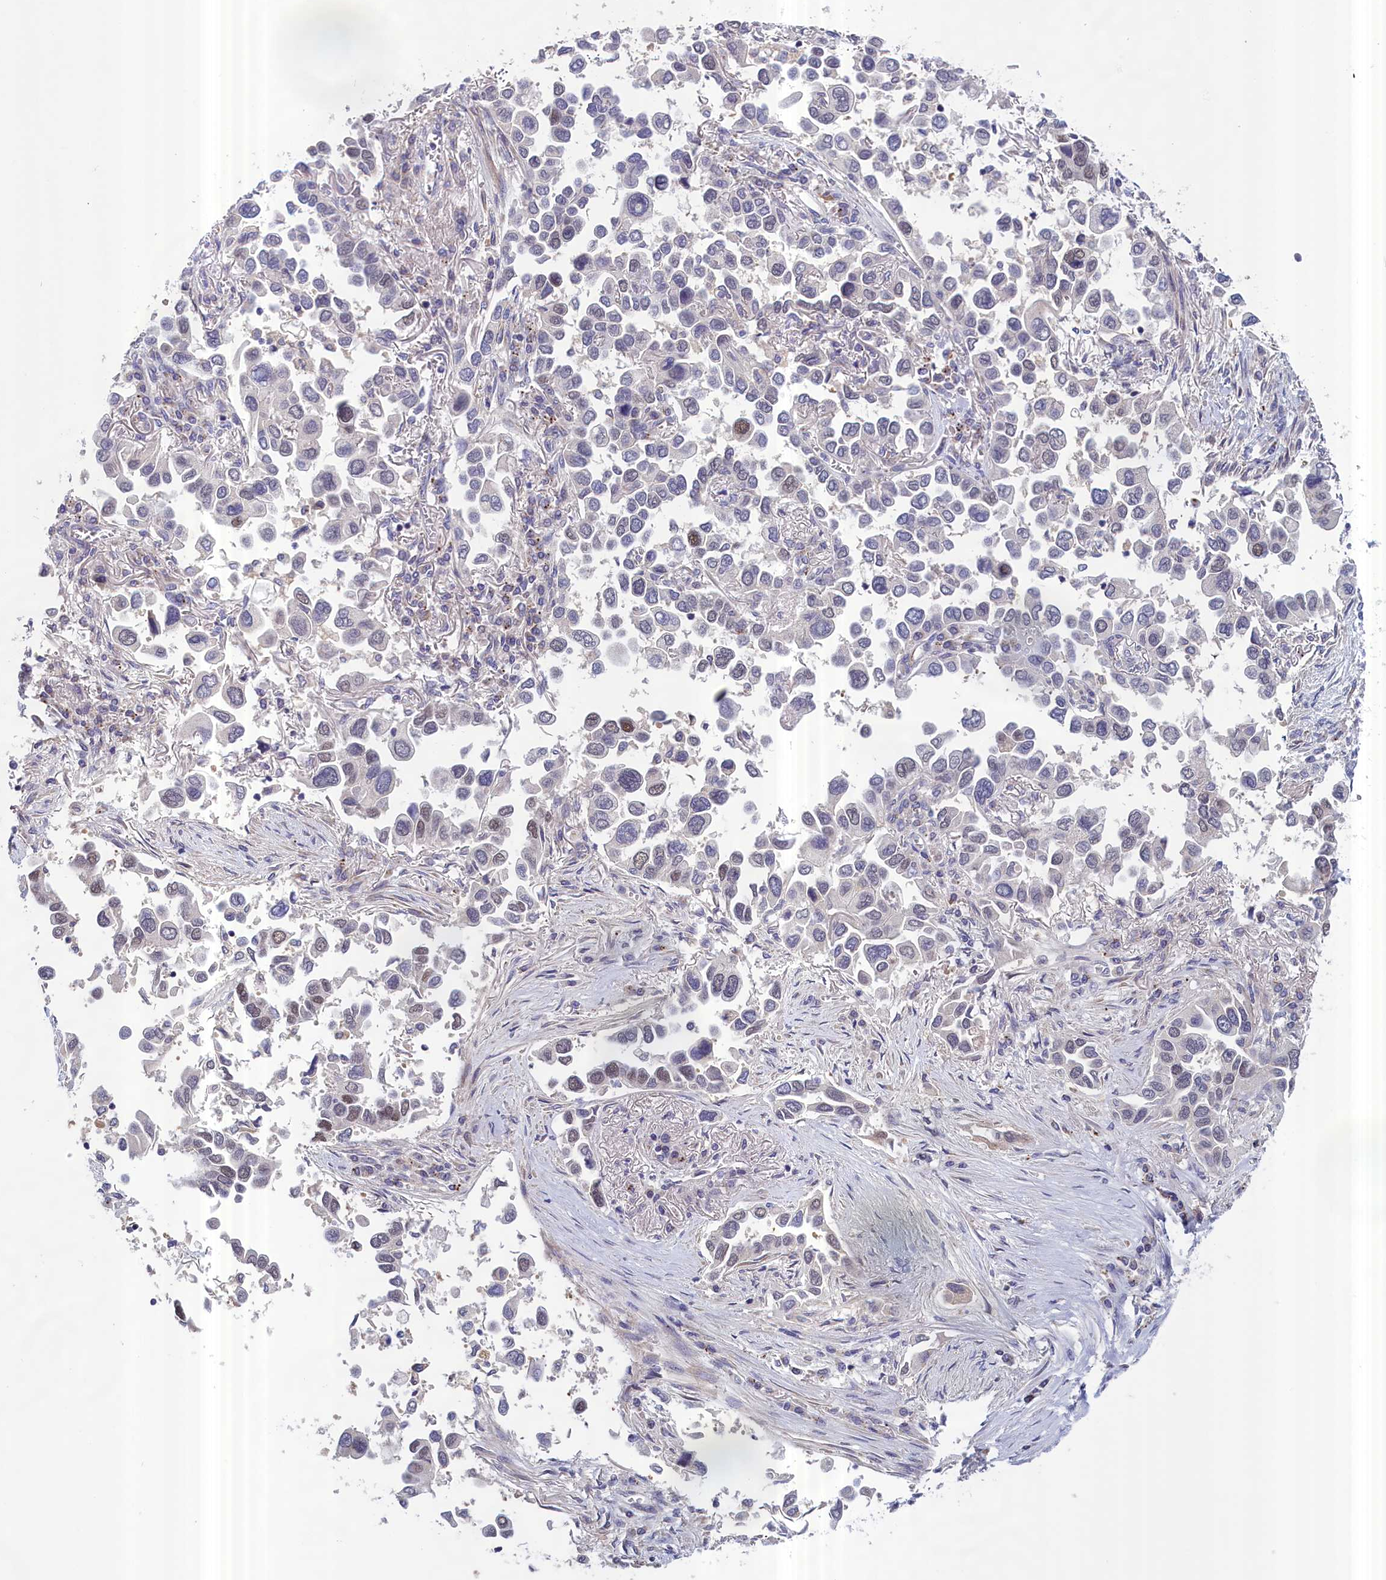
{"staining": {"intensity": "negative", "quantity": "none", "location": "none"}, "tissue": "lung cancer", "cell_type": "Tumor cells", "image_type": "cancer", "snomed": [{"axis": "morphology", "description": "Adenocarcinoma, NOS"}, {"axis": "topography", "description": "Lung"}], "caption": "Lung adenocarcinoma was stained to show a protein in brown. There is no significant expression in tumor cells.", "gene": "IGFALS", "patient": {"sex": "female", "age": 76}}